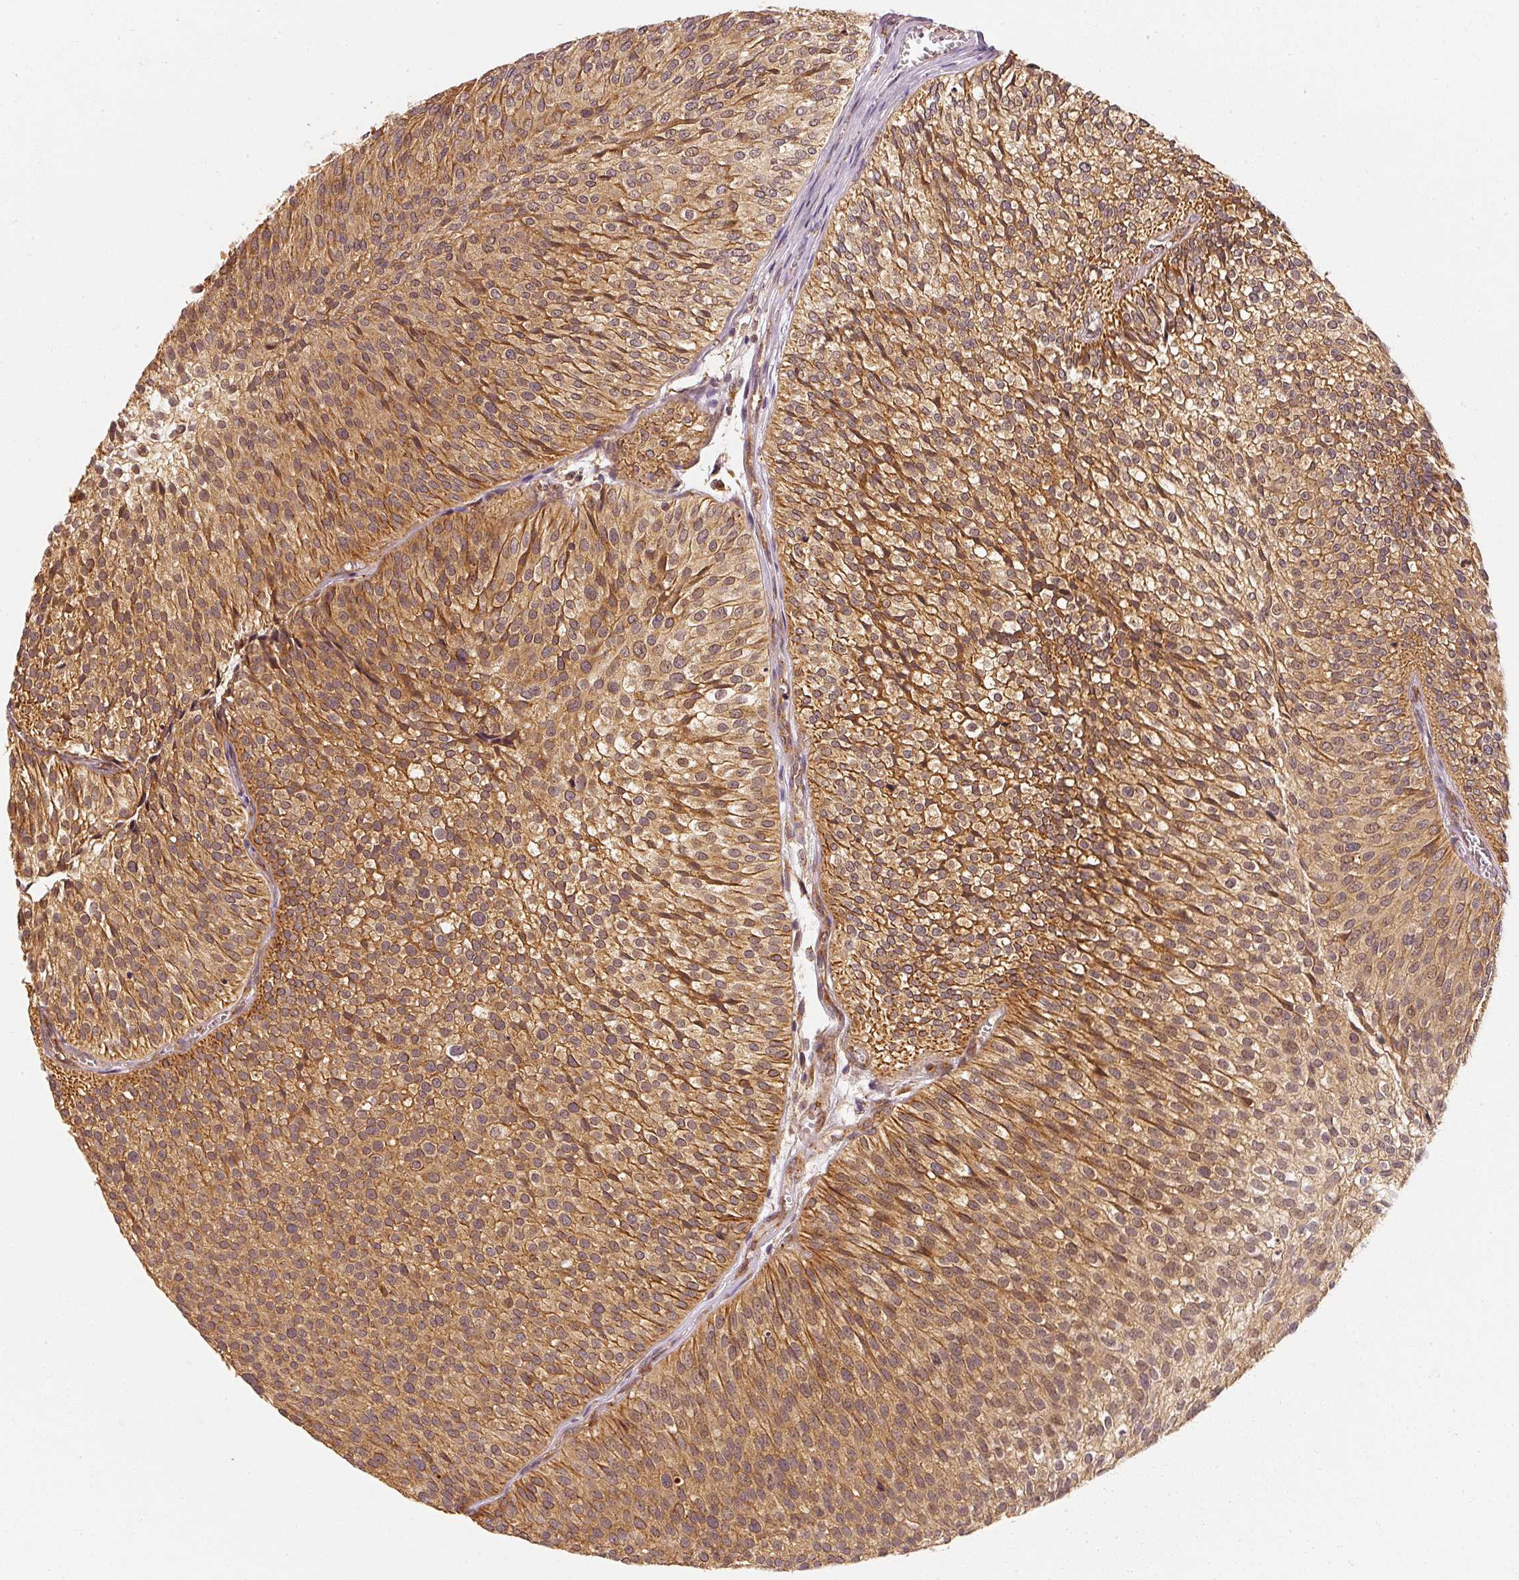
{"staining": {"intensity": "moderate", "quantity": ">75%", "location": "cytoplasmic/membranous"}, "tissue": "urothelial cancer", "cell_type": "Tumor cells", "image_type": "cancer", "snomed": [{"axis": "morphology", "description": "Urothelial carcinoma, Low grade"}, {"axis": "topography", "description": "Urinary bladder"}], "caption": "This histopathology image displays low-grade urothelial carcinoma stained with immunohistochemistry to label a protein in brown. The cytoplasmic/membranous of tumor cells show moderate positivity for the protein. Nuclei are counter-stained blue.", "gene": "EEF1A2", "patient": {"sex": "male", "age": 91}}